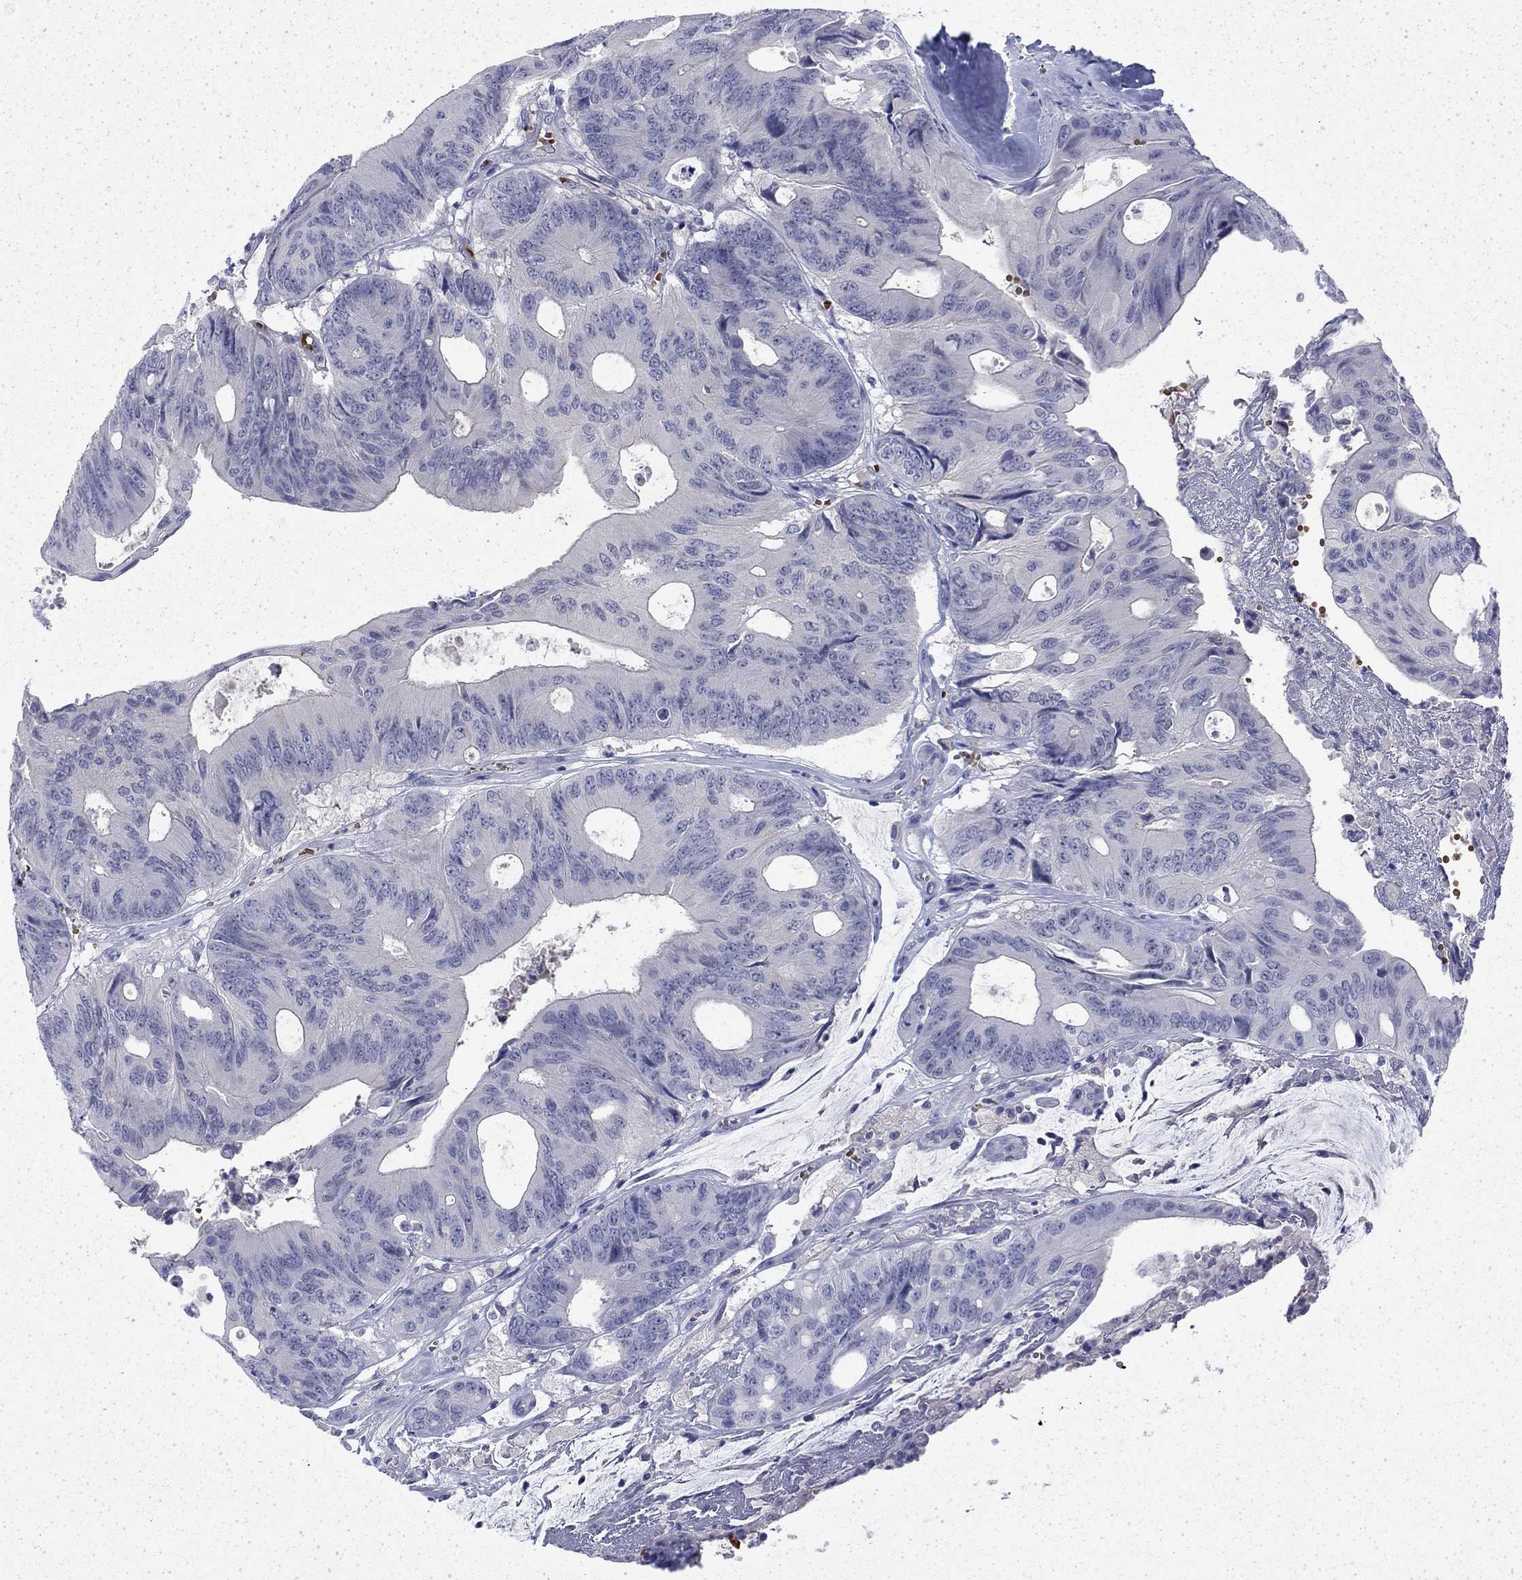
{"staining": {"intensity": "negative", "quantity": "none", "location": "none"}, "tissue": "colorectal cancer", "cell_type": "Tumor cells", "image_type": "cancer", "snomed": [{"axis": "morphology", "description": "Normal tissue, NOS"}, {"axis": "morphology", "description": "Adenocarcinoma, NOS"}, {"axis": "topography", "description": "Colon"}], "caption": "The immunohistochemistry micrograph has no significant positivity in tumor cells of colorectal cancer tissue.", "gene": "ENPP6", "patient": {"sex": "male", "age": 65}}